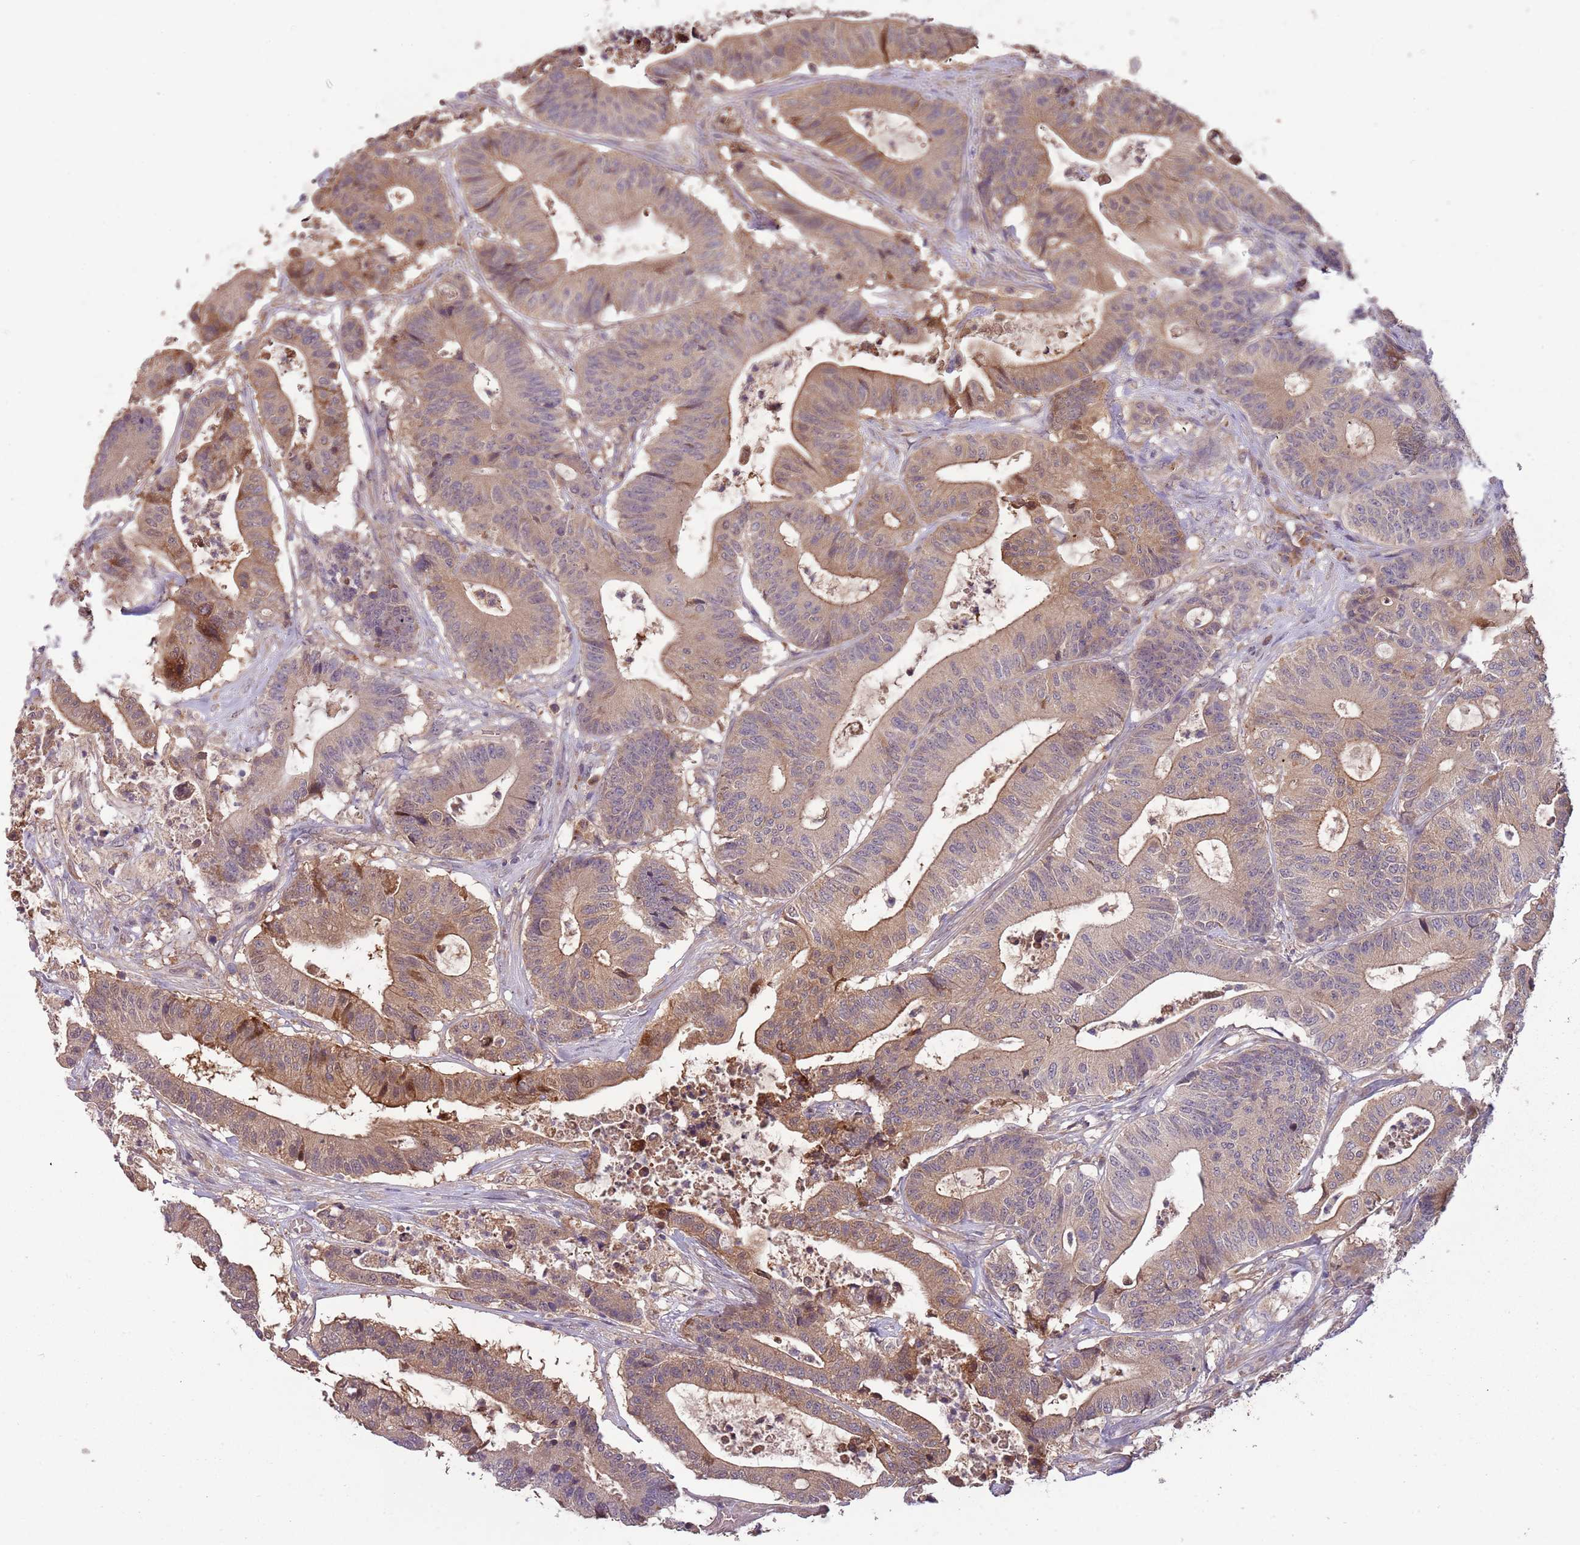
{"staining": {"intensity": "moderate", "quantity": ">75%", "location": "cytoplasmic/membranous"}, "tissue": "colorectal cancer", "cell_type": "Tumor cells", "image_type": "cancer", "snomed": [{"axis": "morphology", "description": "Adenocarcinoma, NOS"}, {"axis": "topography", "description": "Colon"}], "caption": "Tumor cells demonstrate moderate cytoplasmic/membranous positivity in about >75% of cells in colorectal cancer.", "gene": "FECH", "patient": {"sex": "female", "age": 84}}